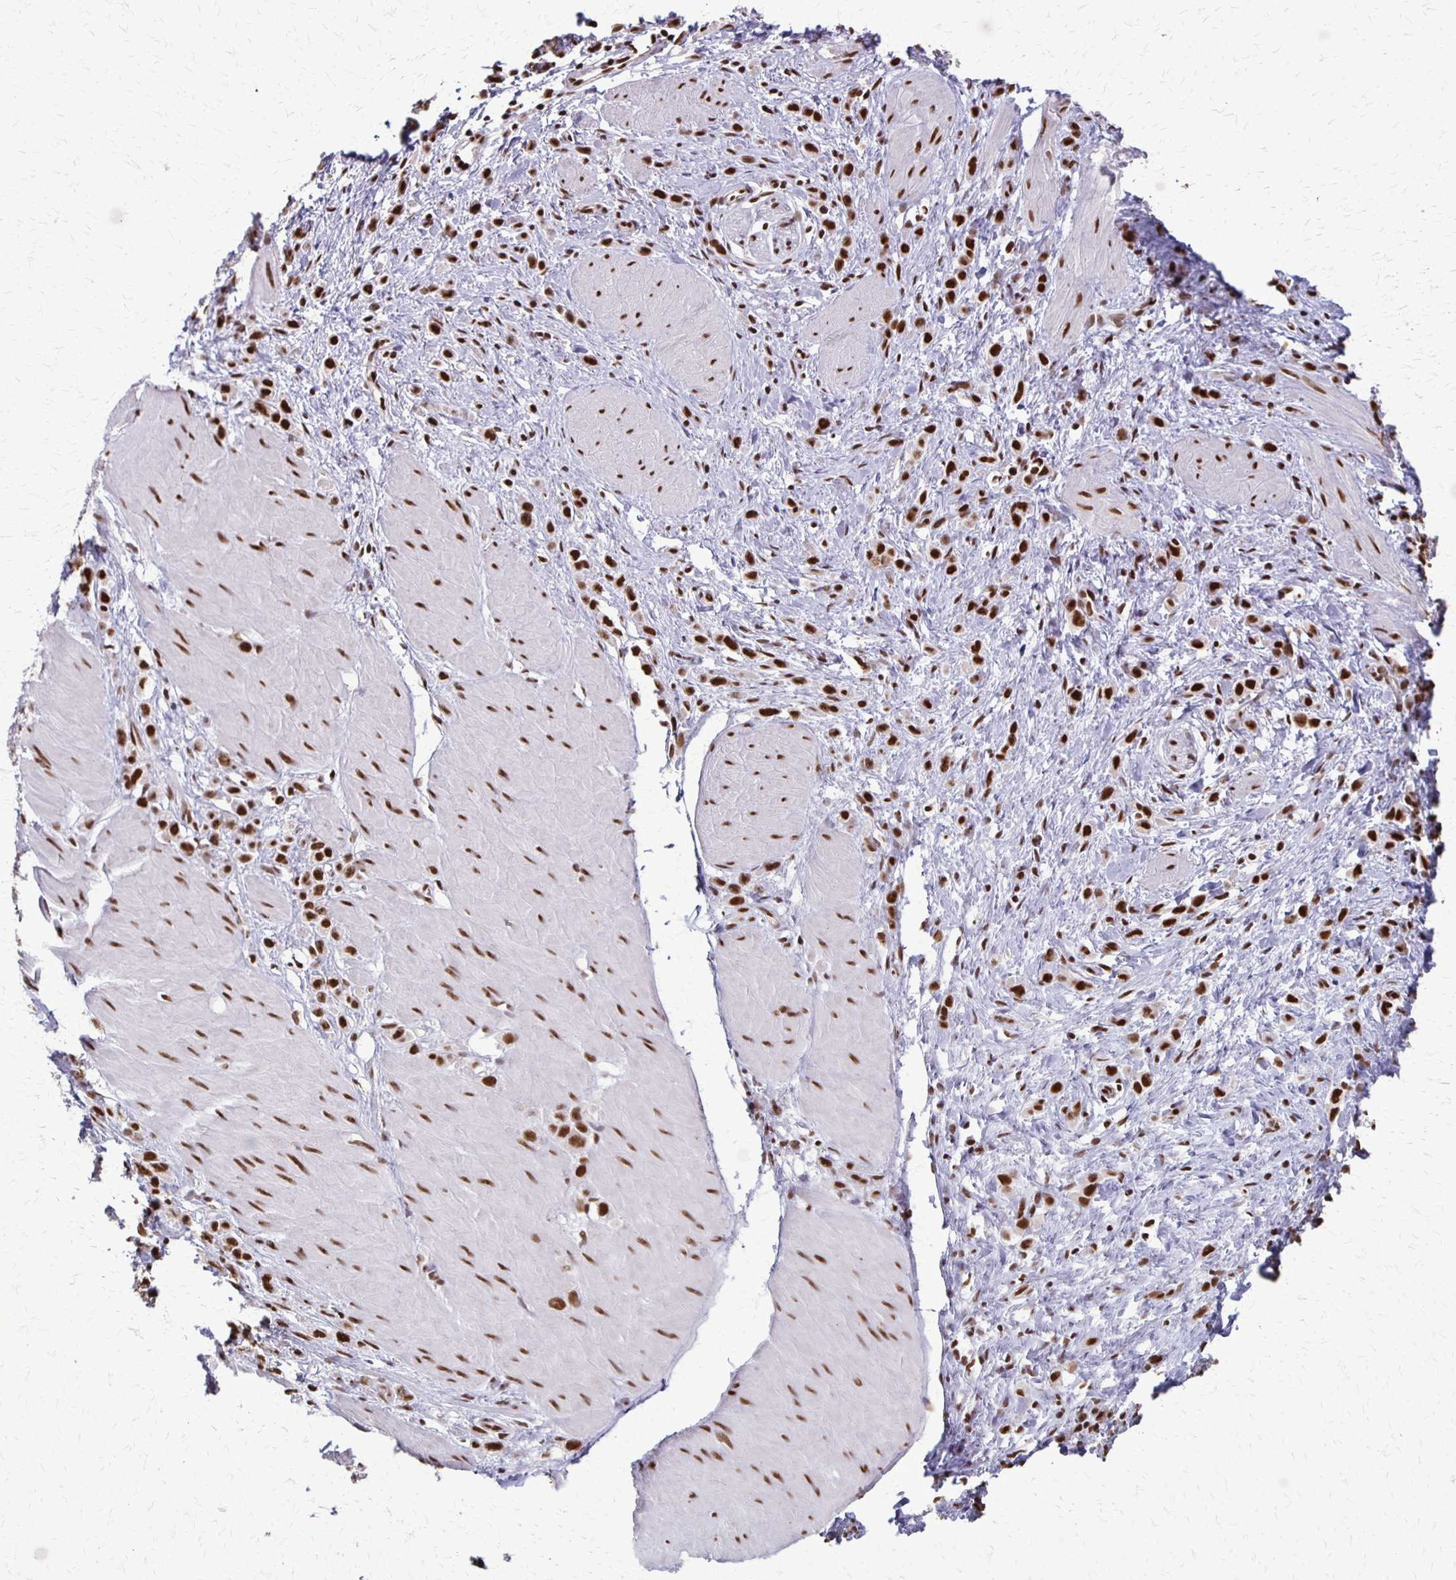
{"staining": {"intensity": "strong", "quantity": ">75%", "location": "nuclear"}, "tissue": "stomach cancer", "cell_type": "Tumor cells", "image_type": "cancer", "snomed": [{"axis": "morphology", "description": "Adenocarcinoma, NOS"}, {"axis": "topography", "description": "Stomach"}], "caption": "High-magnification brightfield microscopy of stomach cancer stained with DAB (3,3'-diaminobenzidine) (brown) and counterstained with hematoxylin (blue). tumor cells exhibit strong nuclear staining is appreciated in about>75% of cells.", "gene": "XRCC6", "patient": {"sex": "male", "age": 47}}